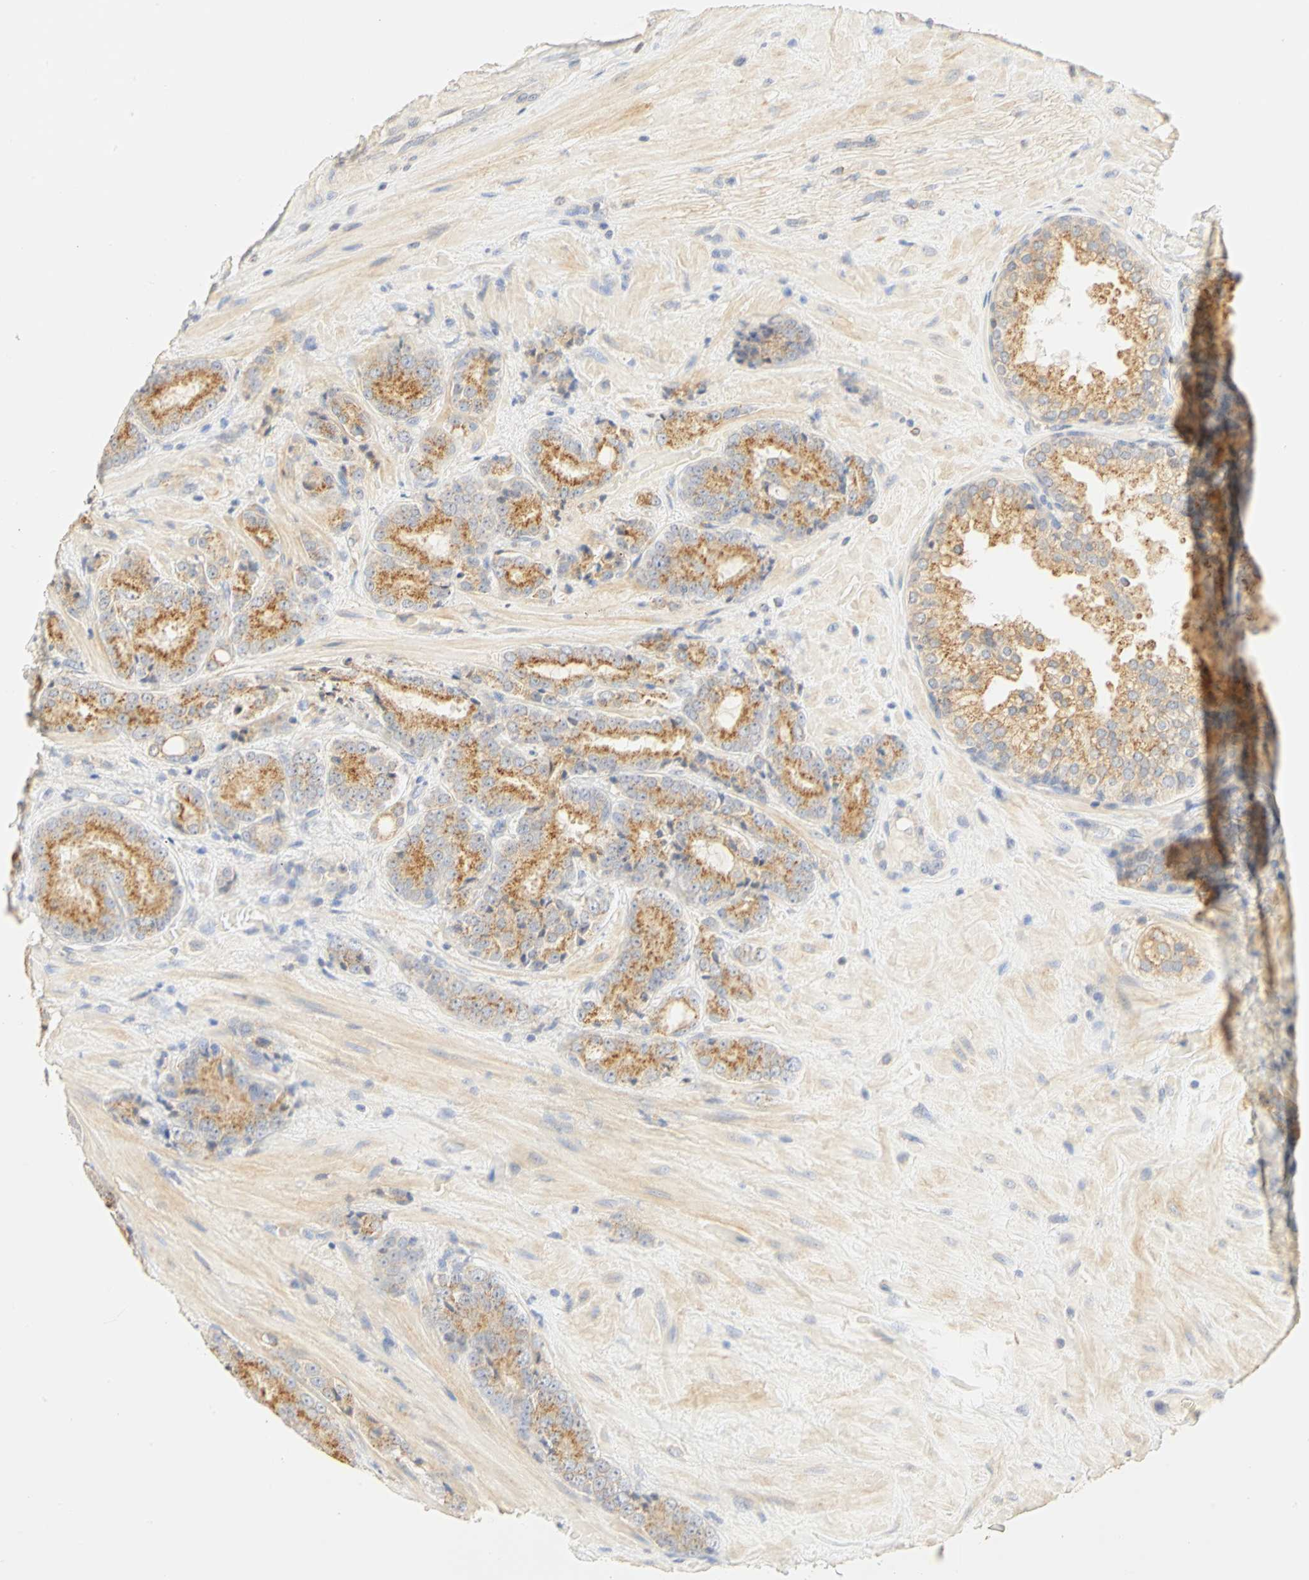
{"staining": {"intensity": "moderate", "quantity": ">75%", "location": "cytoplasmic/membranous"}, "tissue": "prostate cancer", "cell_type": "Tumor cells", "image_type": "cancer", "snomed": [{"axis": "morphology", "description": "Adenocarcinoma, High grade"}, {"axis": "topography", "description": "Prostate"}], "caption": "Prostate cancer stained with a brown dye demonstrates moderate cytoplasmic/membranous positive staining in approximately >75% of tumor cells.", "gene": "GNRH2", "patient": {"sex": "male", "age": 70}}